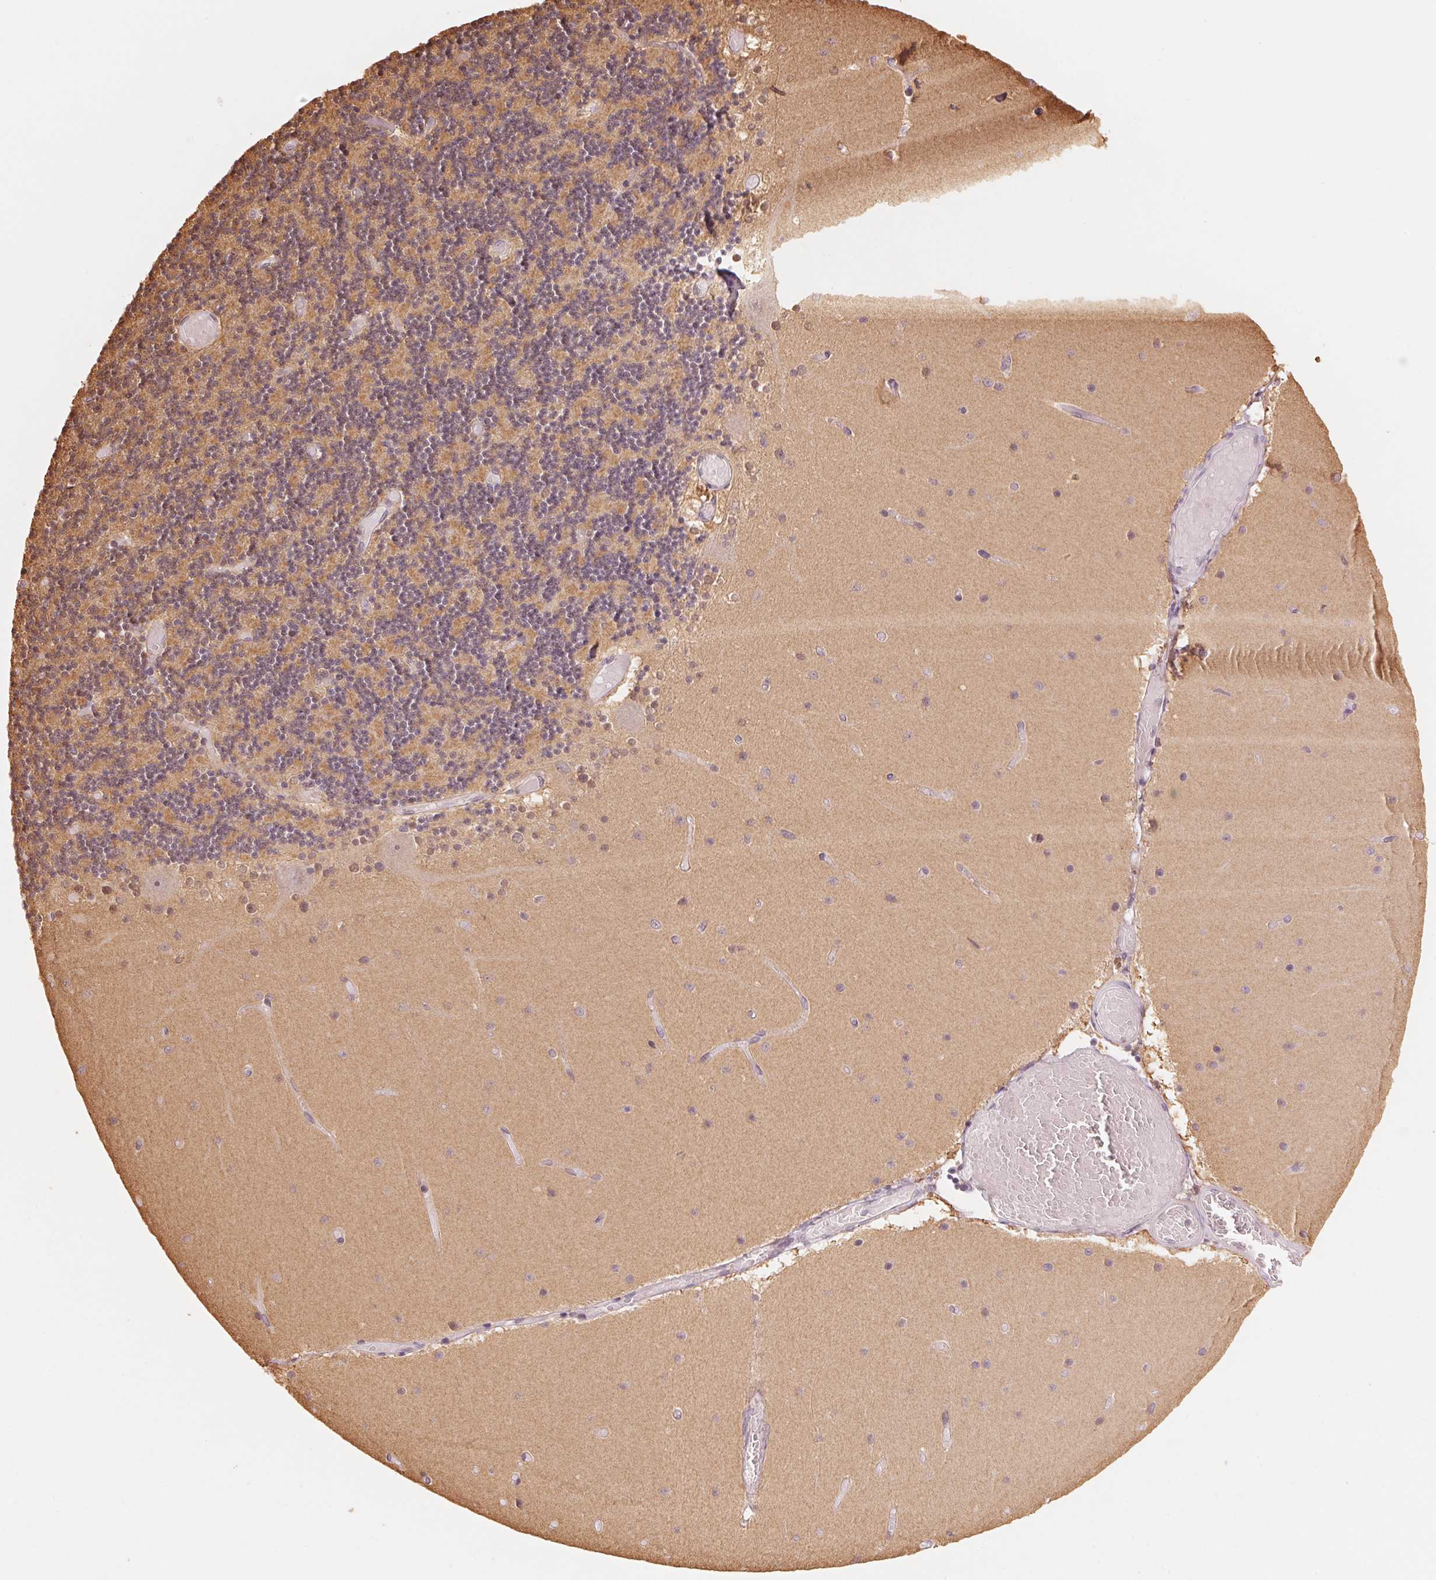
{"staining": {"intensity": "weak", "quantity": "25%-75%", "location": "cytoplasmic/membranous"}, "tissue": "cerebellum", "cell_type": "Cells in granular layer", "image_type": "normal", "snomed": [{"axis": "morphology", "description": "Normal tissue, NOS"}, {"axis": "topography", "description": "Cerebellum"}], "caption": "Immunohistochemical staining of unremarkable human cerebellum exhibits 25%-75% levels of weak cytoplasmic/membranous protein expression in about 25%-75% of cells in granular layer. The staining is performed using DAB brown chromogen to label protein expression. The nuclei are counter-stained blue using hematoxylin.", "gene": "PRKN", "patient": {"sex": "female", "age": 28}}